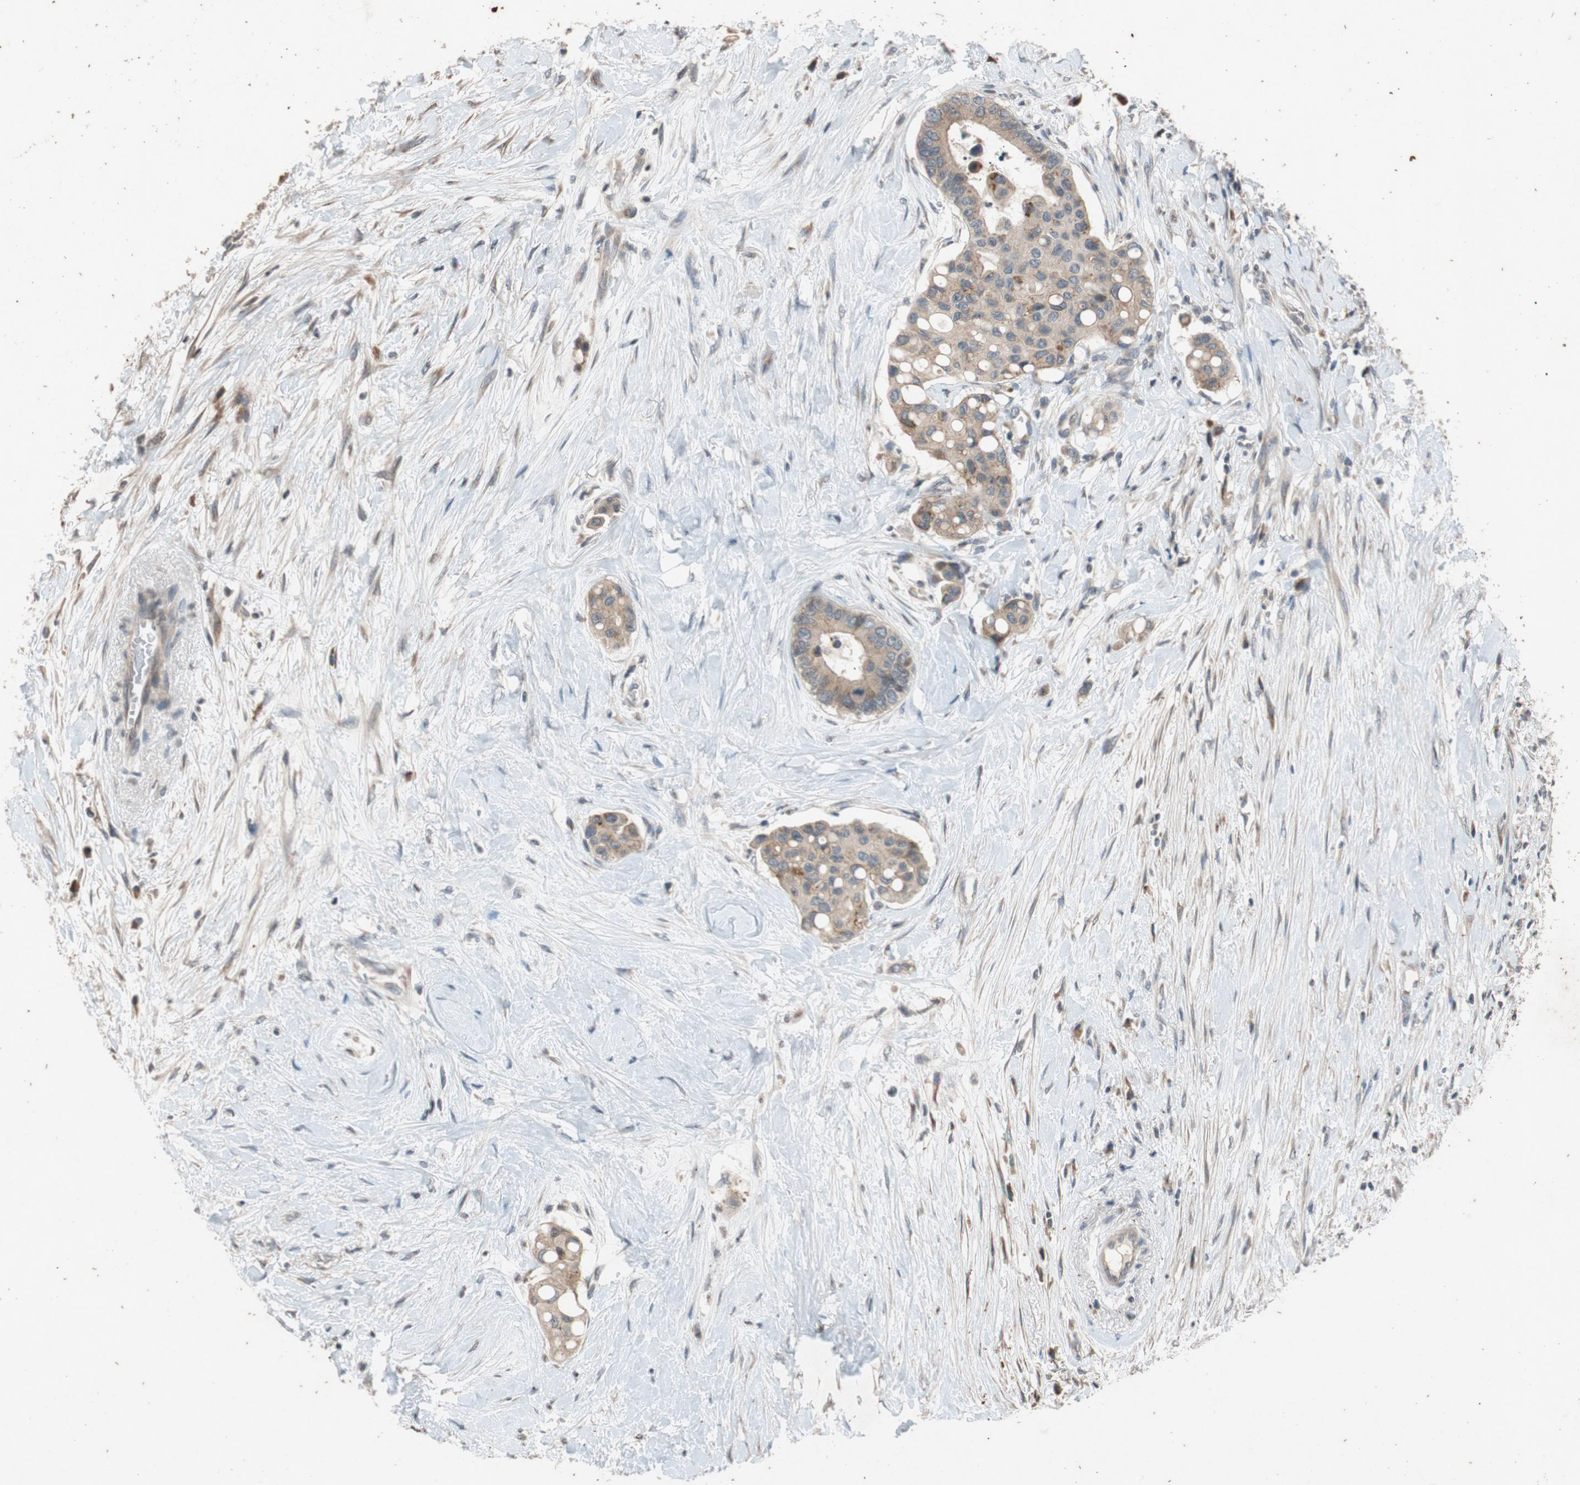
{"staining": {"intensity": "weak", "quantity": ">75%", "location": "cytoplasmic/membranous"}, "tissue": "colorectal cancer", "cell_type": "Tumor cells", "image_type": "cancer", "snomed": [{"axis": "morphology", "description": "Normal tissue, NOS"}, {"axis": "morphology", "description": "Adenocarcinoma, NOS"}, {"axis": "topography", "description": "Colon"}], "caption": "Colorectal adenocarcinoma stained with immunohistochemistry (IHC) exhibits weak cytoplasmic/membranous positivity in about >75% of tumor cells. Nuclei are stained in blue.", "gene": "ATP2C1", "patient": {"sex": "male", "age": 82}}